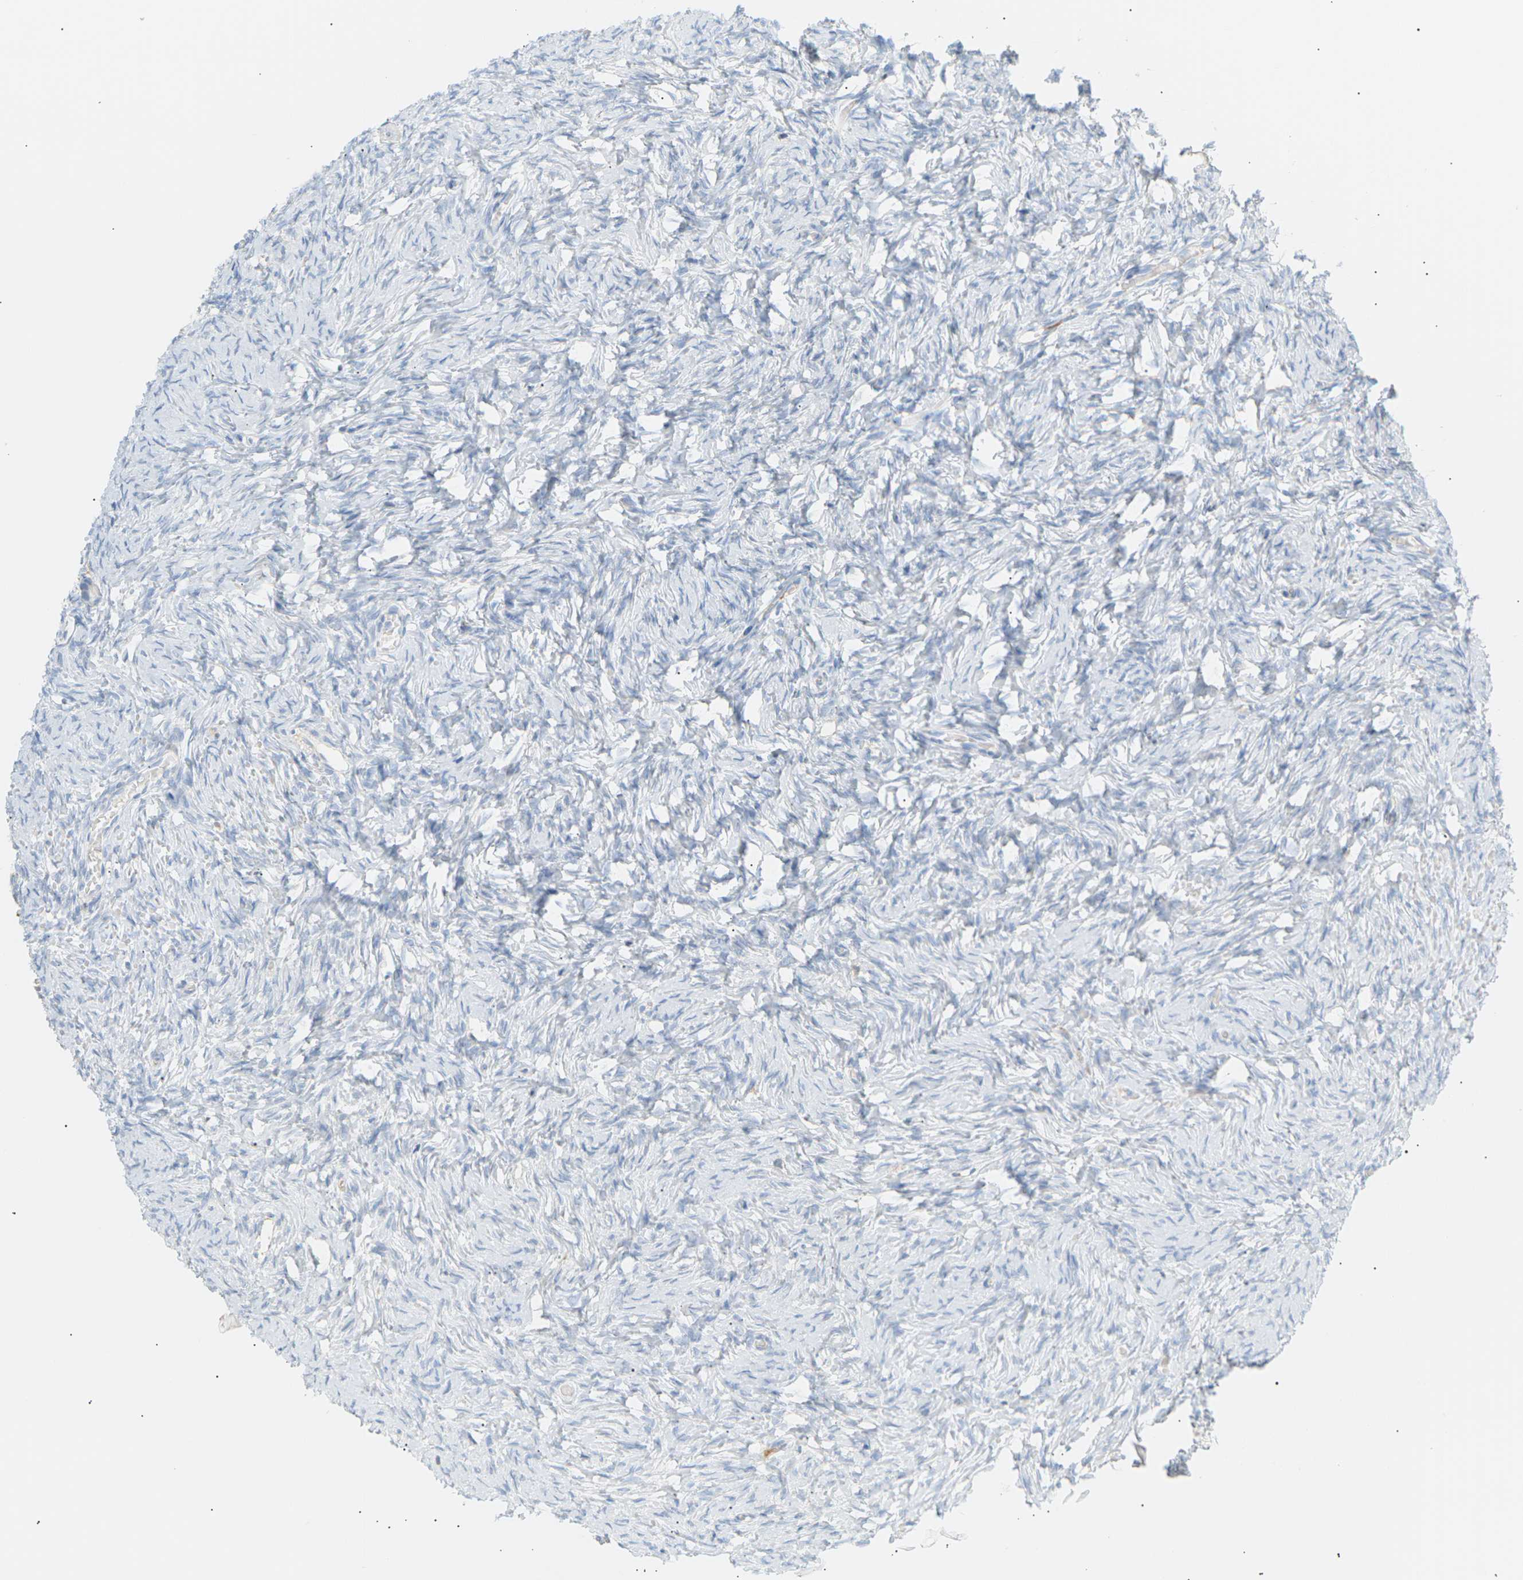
{"staining": {"intensity": "negative", "quantity": "none", "location": "none"}, "tissue": "ovary", "cell_type": "Ovarian stroma cells", "image_type": "normal", "snomed": [{"axis": "morphology", "description": "Normal tissue, NOS"}, {"axis": "topography", "description": "Ovary"}], "caption": "Immunohistochemistry (IHC) image of normal ovary: ovary stained with DAB (3,3'-diaminobenzidine) exhibits no significant protein positivity in ovarian stroma cells. (DAB (3,3'-diaminobenzidine) immunohistochemistry (IHC) with hematoxylin counter stain).", "gene": "CLU", "patient": {"sex": "female", "age": 27}}